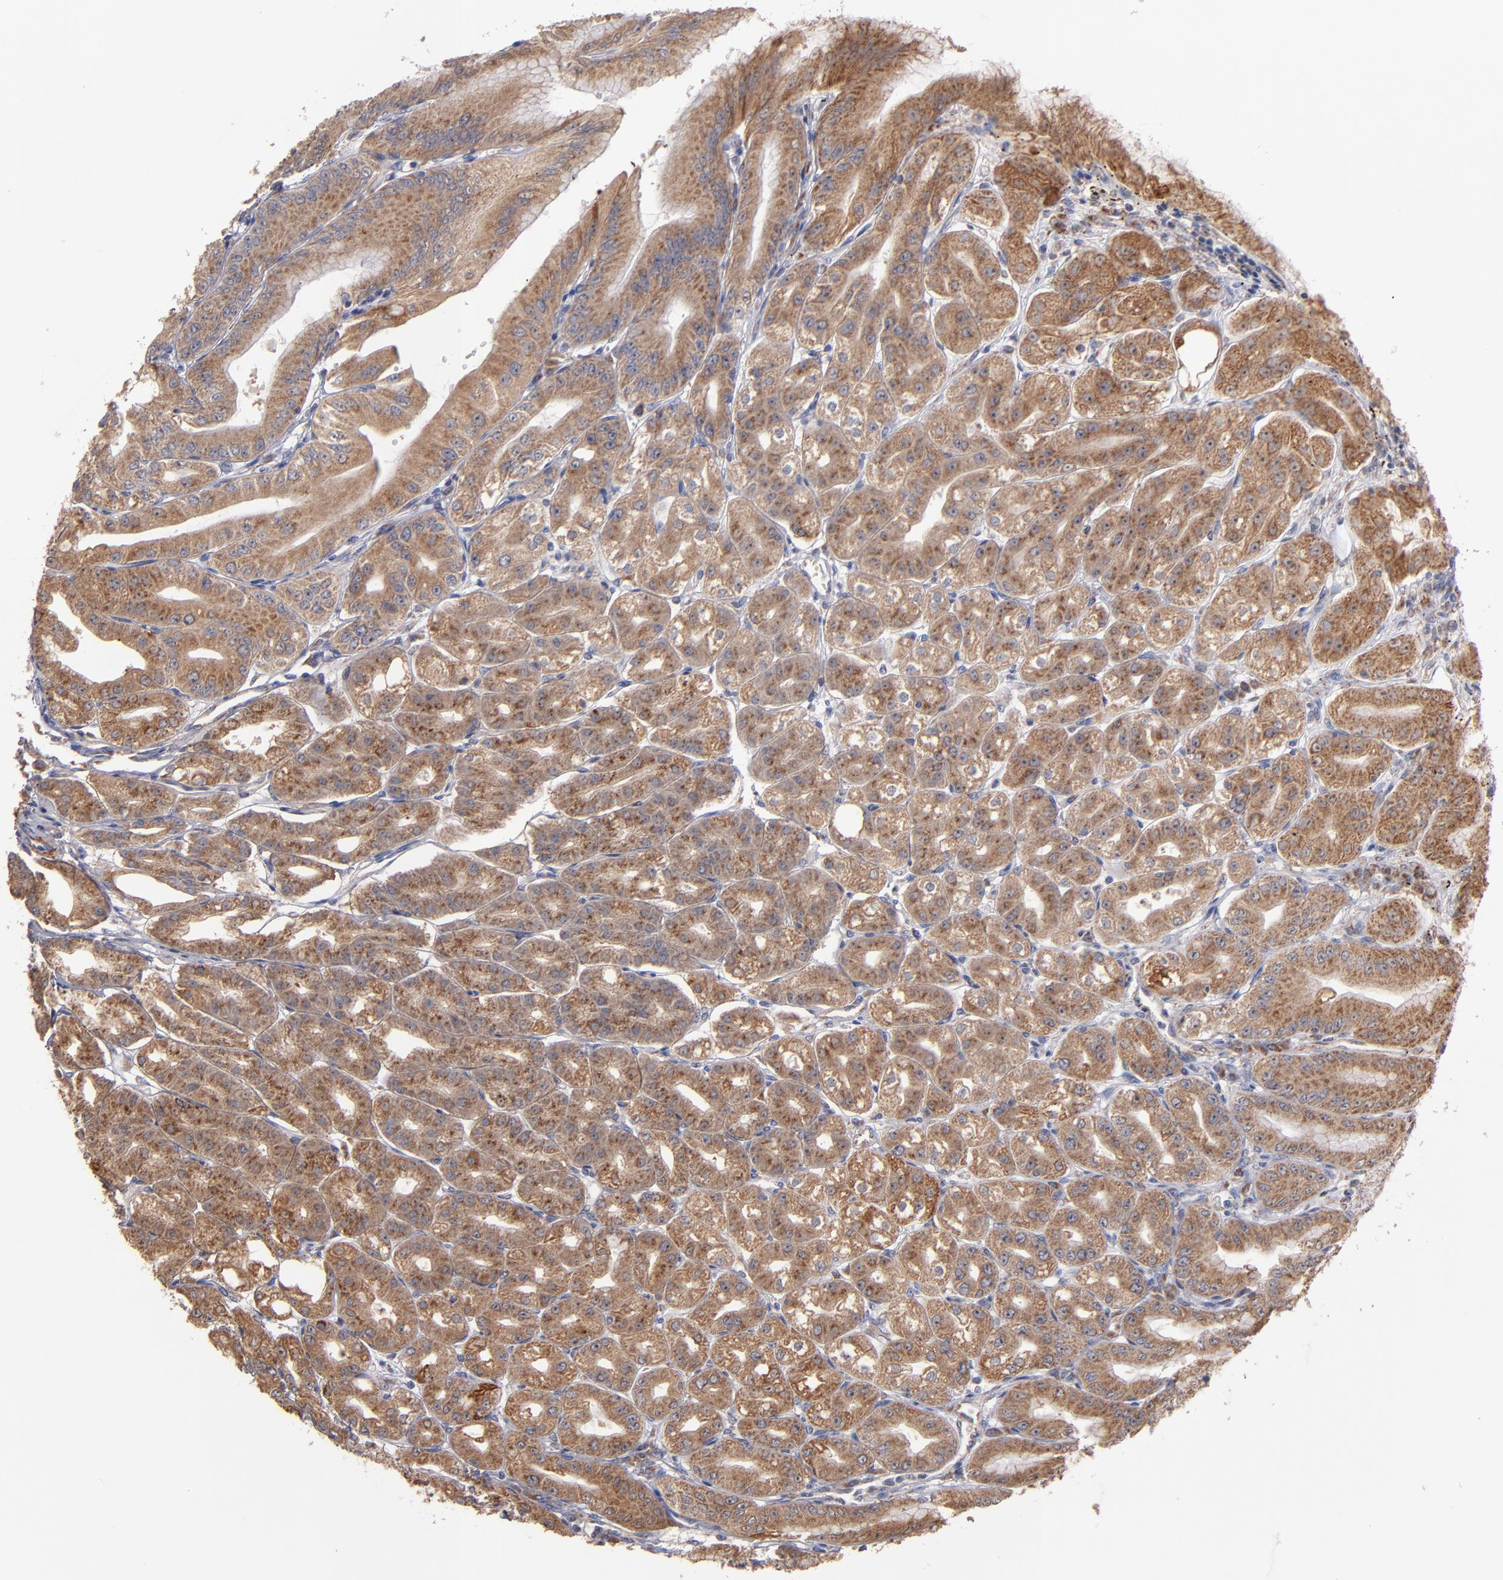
{"staining": {"intensity": "moderate", "quantity": "25%-75%", "location": "cytoplasmic/membranous"}, "tissue": "stomach", "cell_type": "Glandular cells", "image_type": "normal", "snomed": [{"axis": "morphology", "description": "Normal tissue, NOS"}, {"axis": "topography", "description": "Stomach, lower"}], "caption": "This image exhibits immunohistochemistry staining of unremarkable human stomach, with medium moderate cytoplasmic/membranous staining in approximately 25%-75% of glandular cells.", "gene": "DIABLO", "patient": {"sex": "male", "age": 71}}